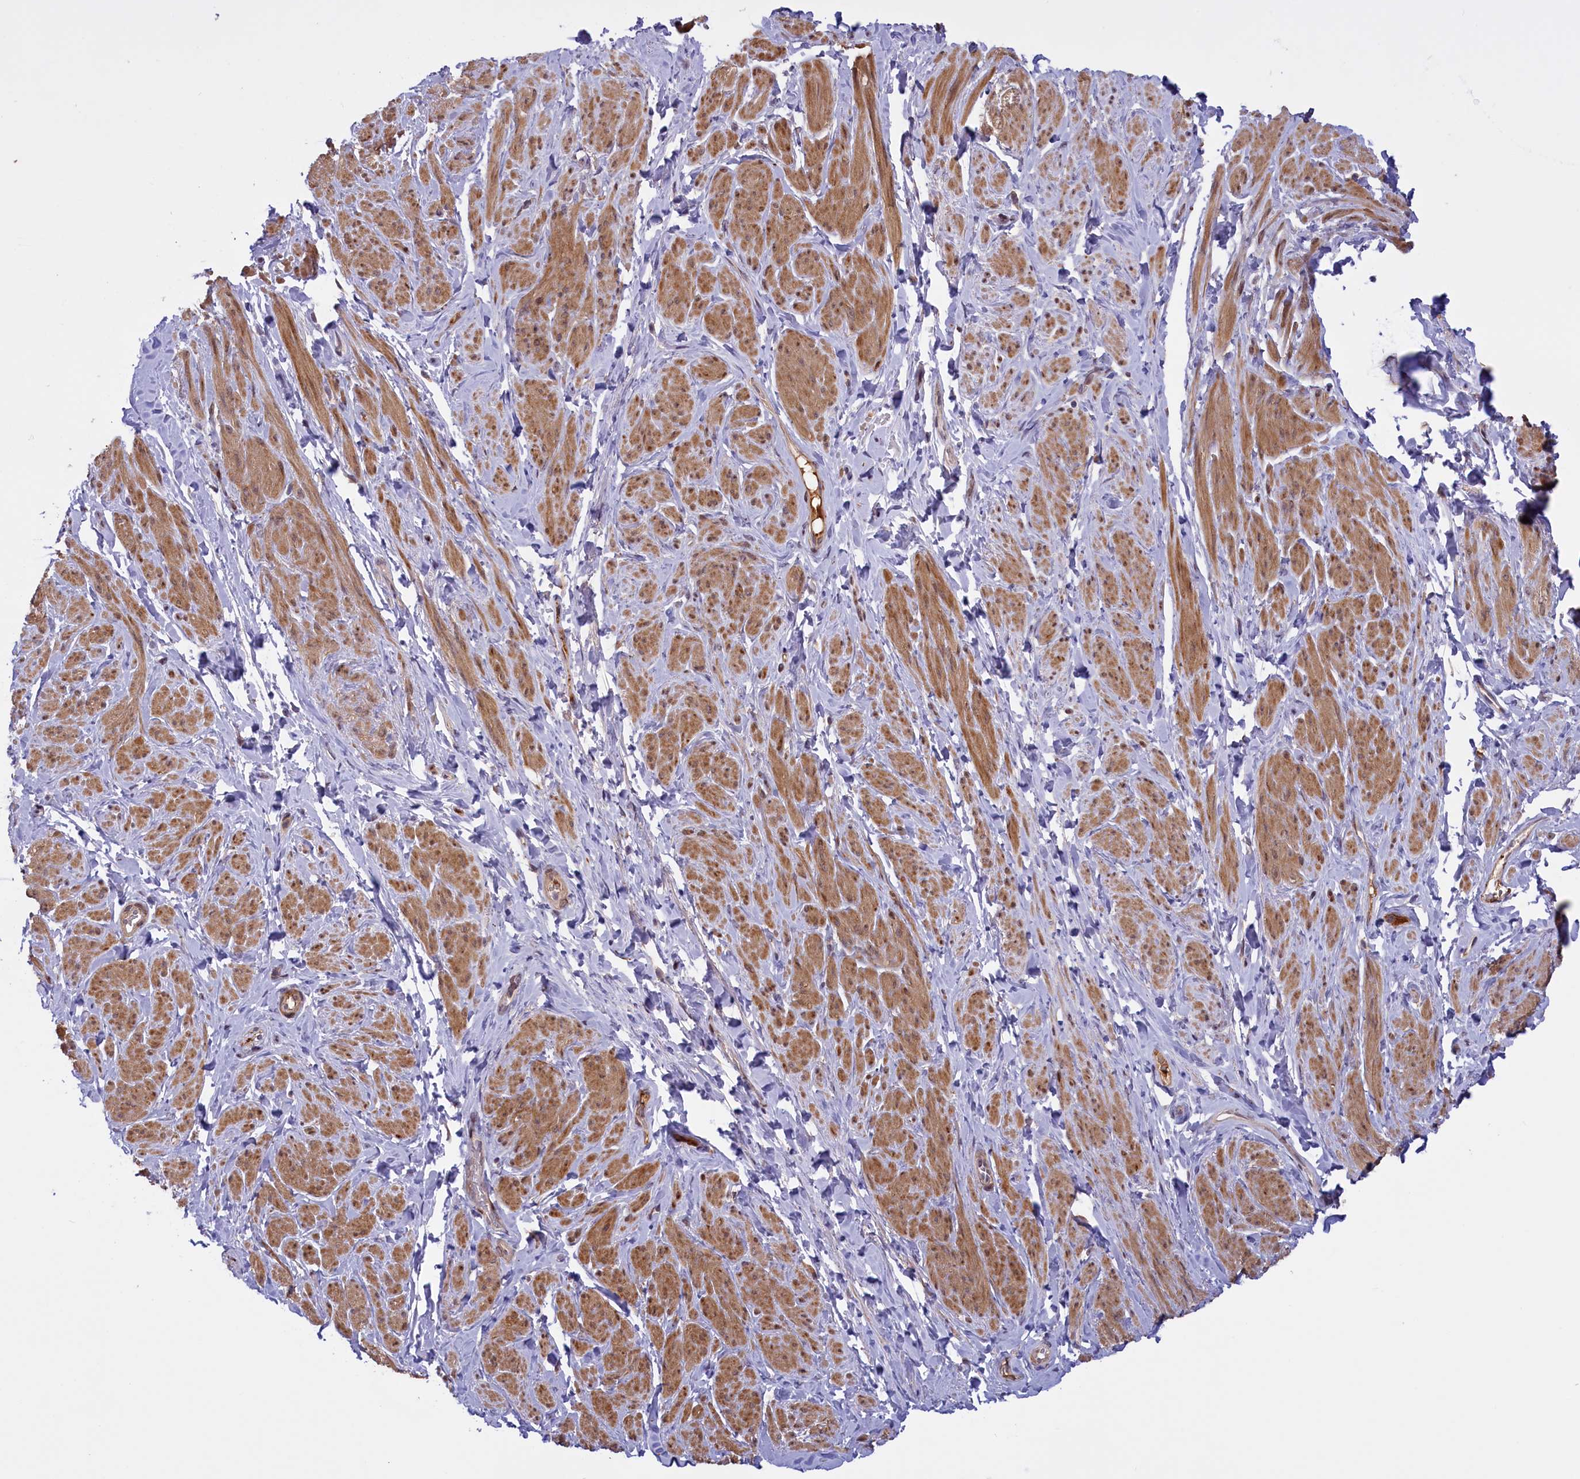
{"staining": {"intensity": "moderate", "quantity": "25%-75%", "location": "cytoplasmic/membranous"}, "tissue": "smooth muscle", "cell_type": "Smooth muscle cells", "image_type": "normal", "snomed": [{"axis": "morphology", "description": "Normal tissue, NOS"}, {"axis": "topography", "description": "Smooth muscle"}, {"axis": "topography", "description": "Peripheral nerve tissue"}], "caption": "Unremarkable smooth muscle exhibits moderate cytoplasmic/membranous staining in about 25%-75% of smooth muscle cells, visualized by immunohistochemistry.", "gene": "RRAD", "patient": {"sex": "male", "age": 69}}